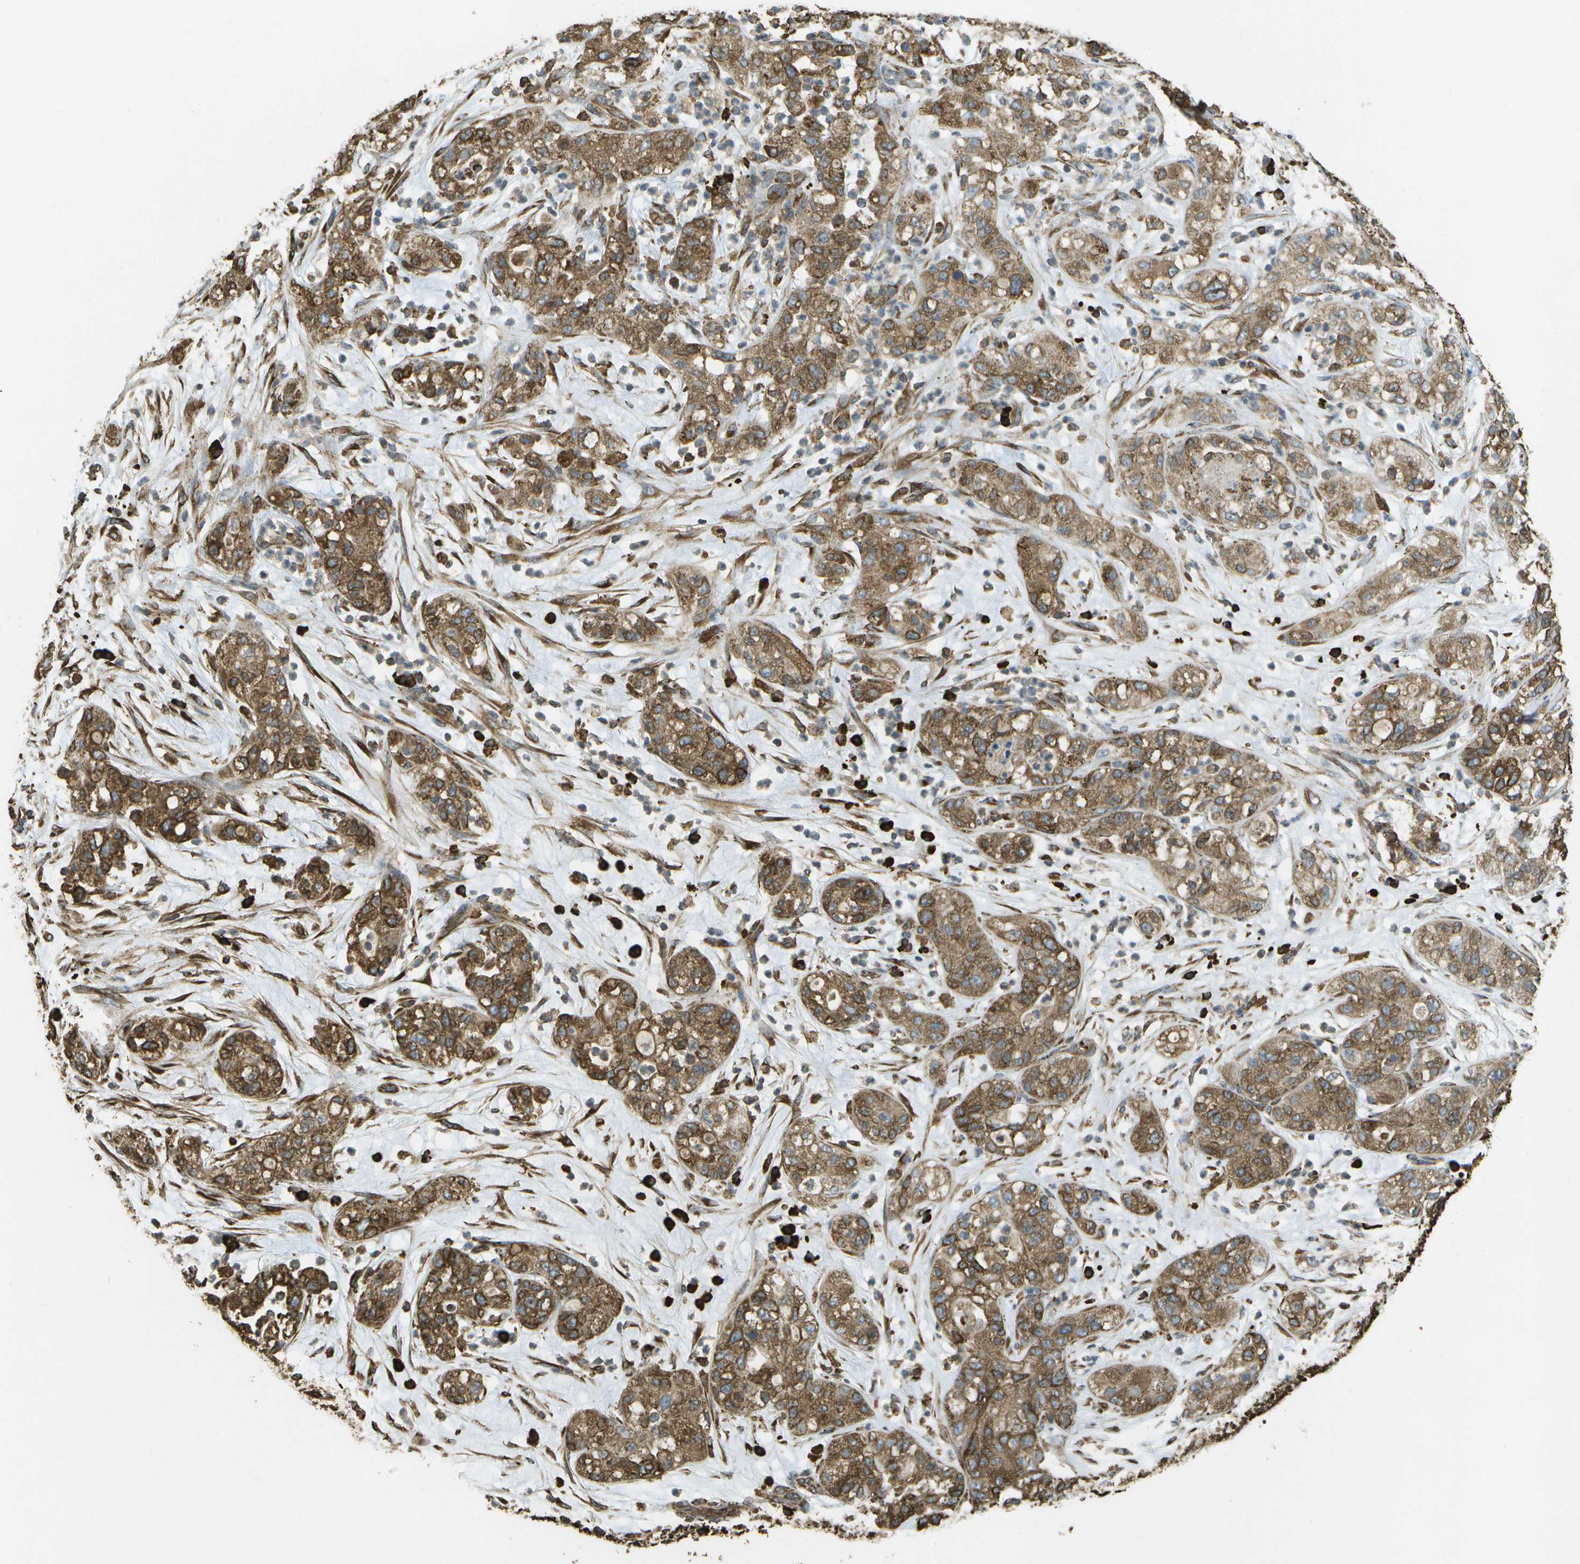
{"staining": {"intensity": "moderate", "quantity": ">75%", "location": "cytoplasmic/membranous"}, "tissue": "pancreatic cancer", "cell_type": "Tumor cells", "image_type": "cancer", "snomed": [{"axis": "morphology", "description": "Adenocarcinoma, NOS"}, {"axis": "topography", "description": "Pancreas"}], "caption": "This is an image of immunohistochemistry staining of pancreatic cancer, which shows moderate positivity in the cytoplasmic/membranous of tumor cells.", "gene": "PDIA4", "patient": {"sex": "female", "age": 78}}